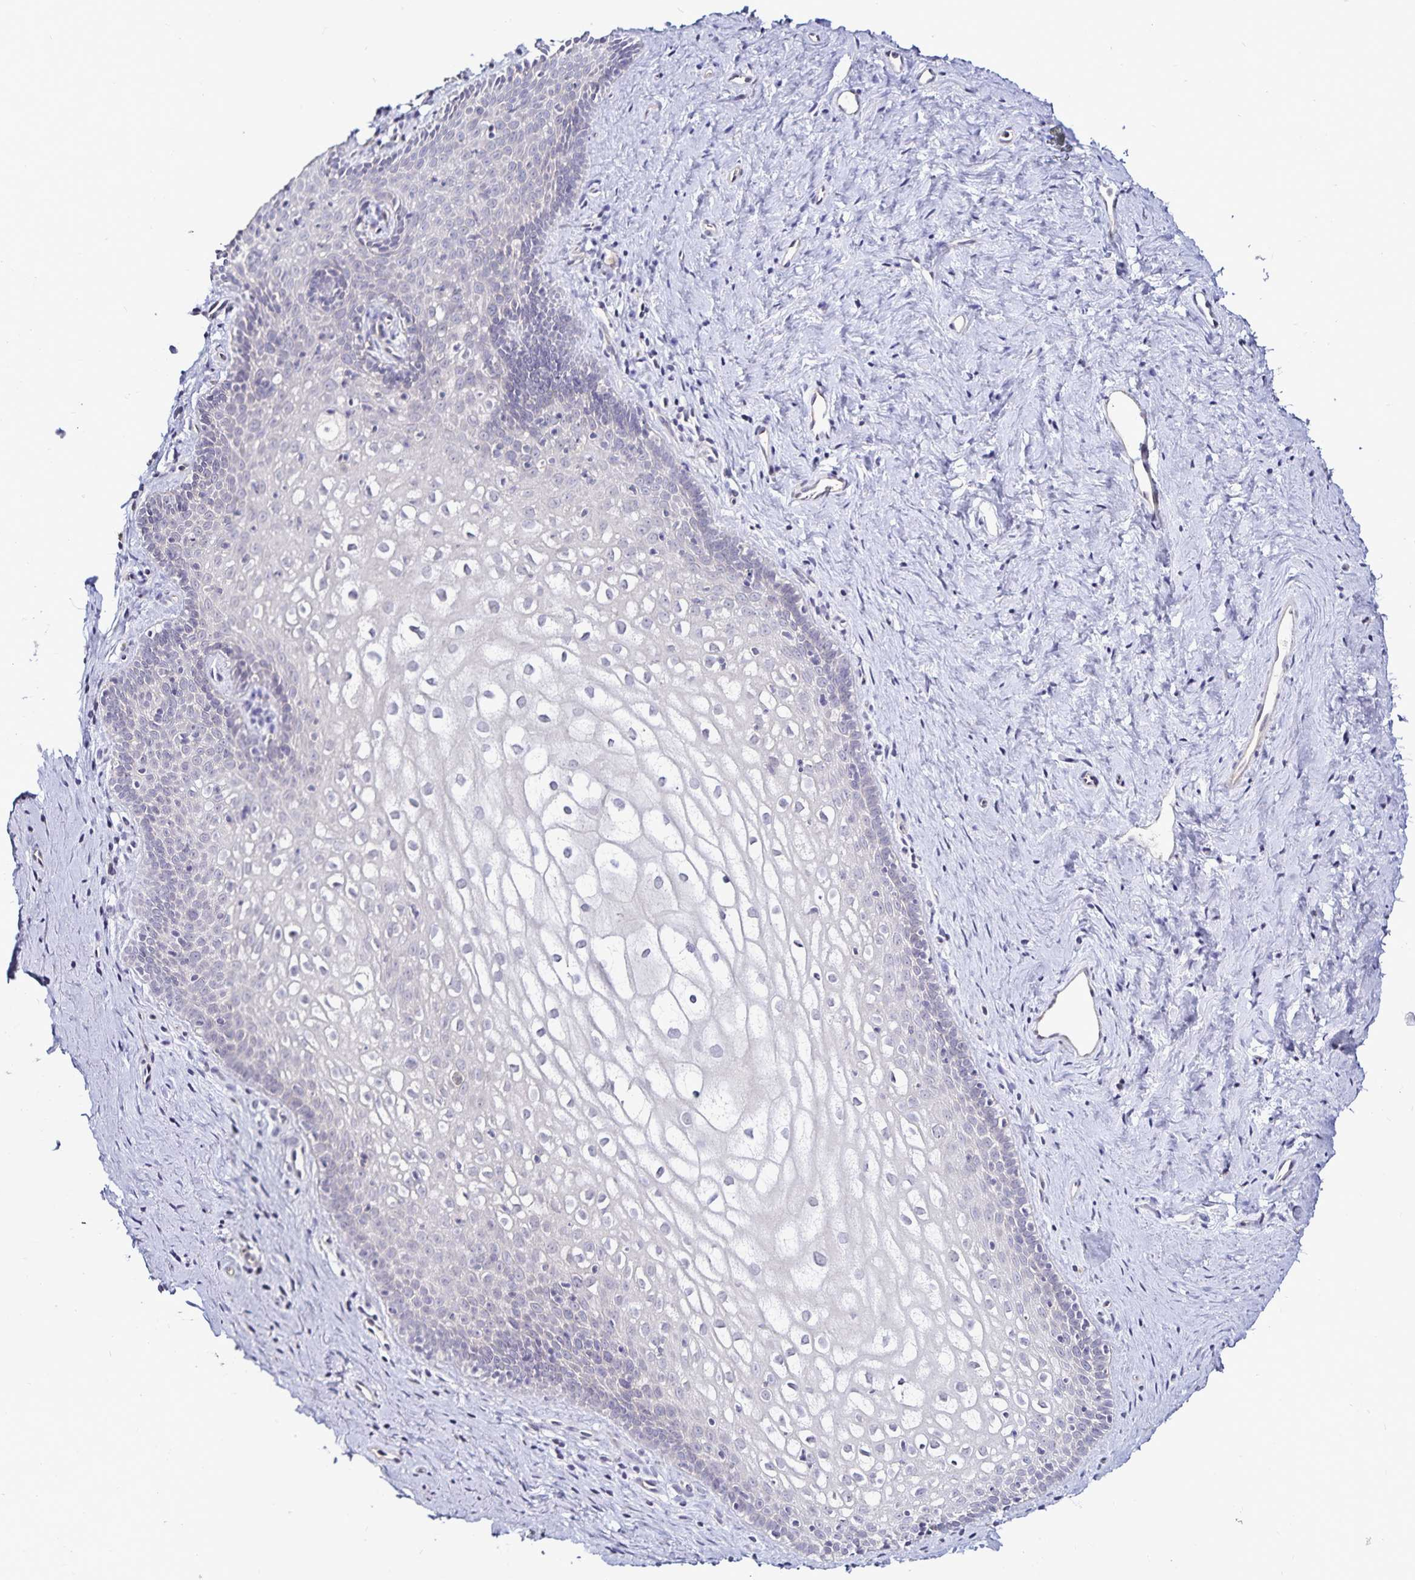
{"staining": {"intensity": "negative", "quantity": "none", "location": "none"}, "tissue": "vagina", "cell_type": "Squamous epithelial cells", "image_type": "normal", "snomed": [{"axis": "morphology", "description": "Normal tissue, NOS"}, {"axis": "topography", "description": "Vagina"}], "caption": "The micrograph reveals no significant expression in squamous epithelial cells of vagina.", "gene": "ACSL5", "patient": {"sex": "female", "age": 45}}